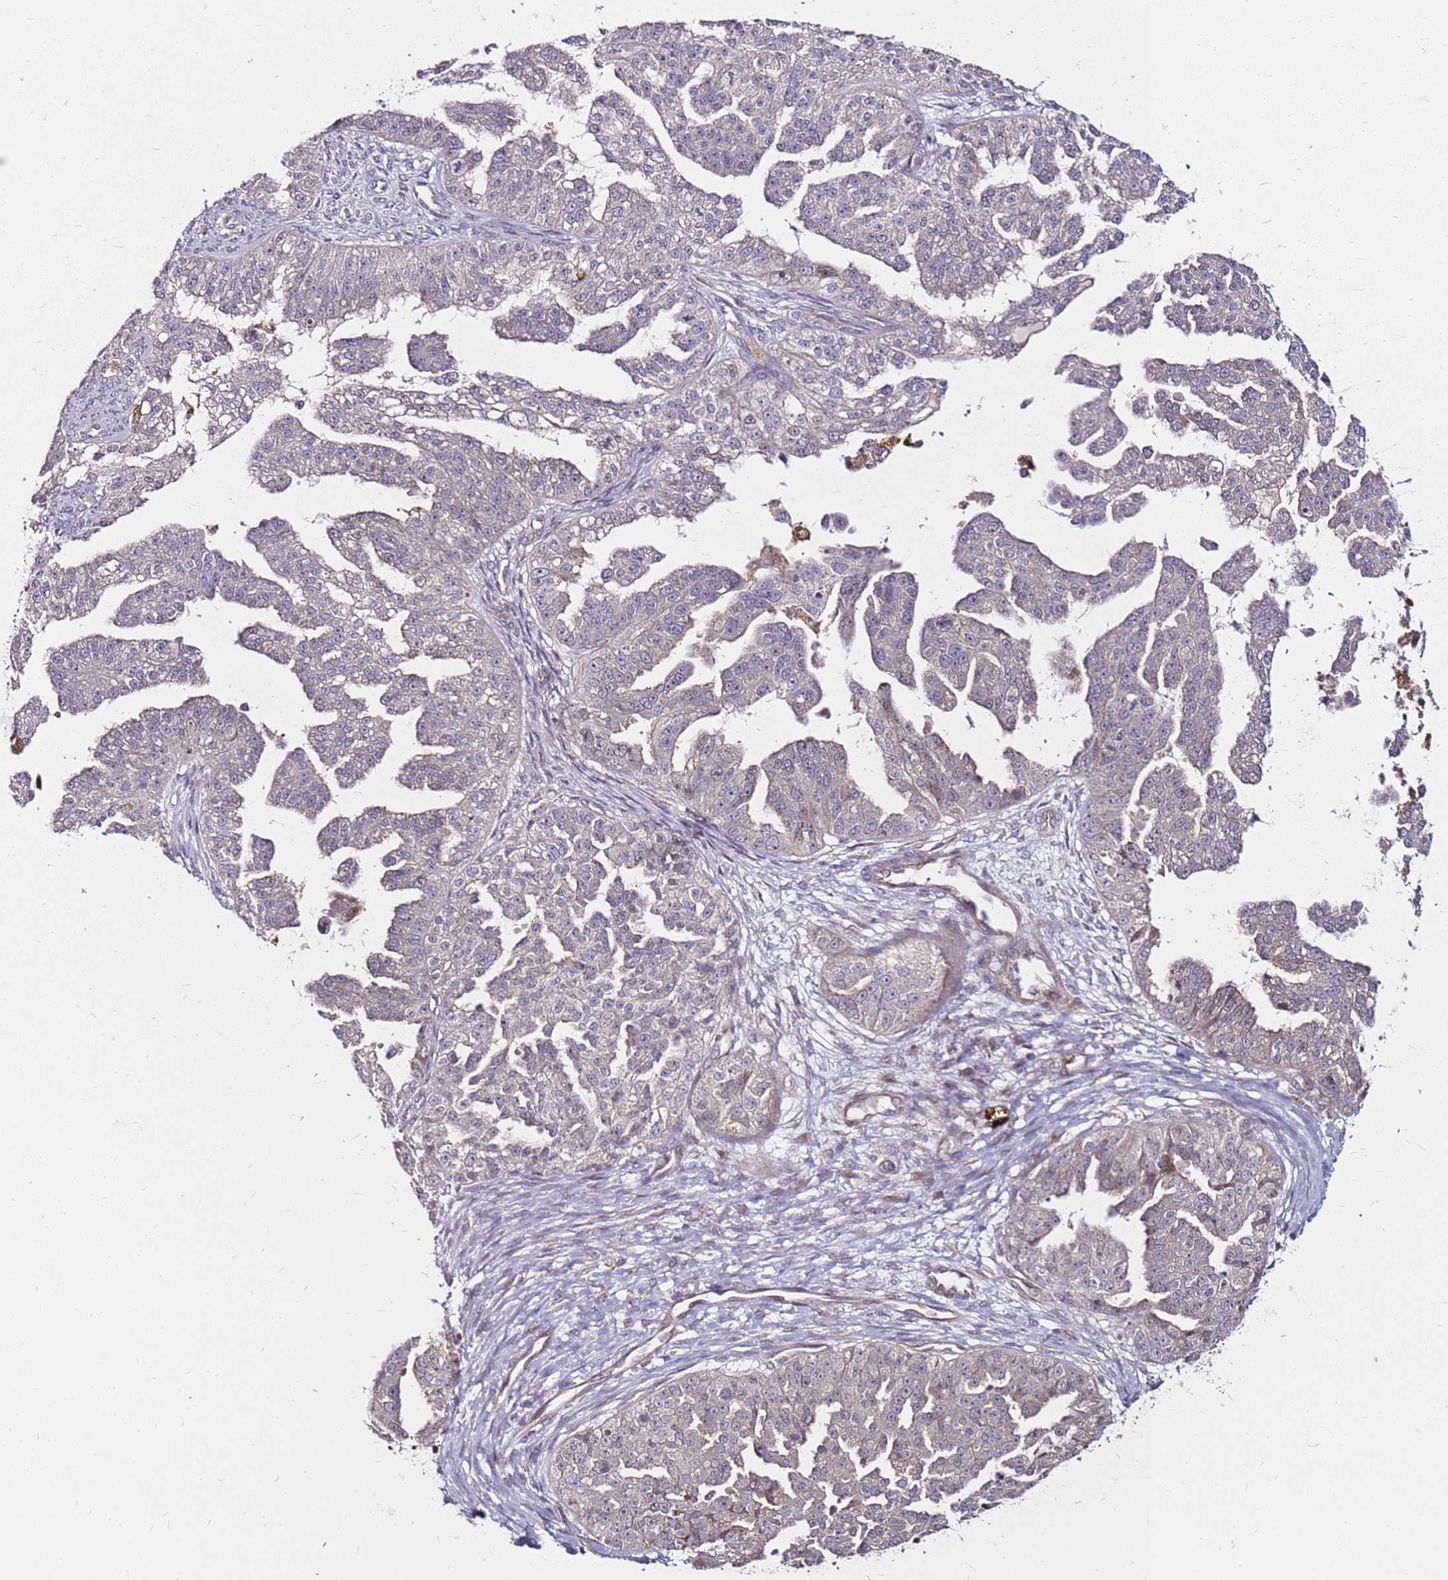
{"staining": {"intensity": "negative", "quantity": "none", "location": "none"}, "tissue": "ovarian cancer", "cell_type": "Tumor cells", "image_type": "cancer", "snomed": [{"axis": "morphology", "description": "Cystadenocarcinoma, serous, NOS"}, {"axis": "topography", "description": "Ovary"}], "caption": "A micrograph of ovarian serous cystadenocarcinoma stained for a protein reveals no brown staining in tumor cells.", "gene": "RNF11", "patient": {"sex": "female", "age": 58}}